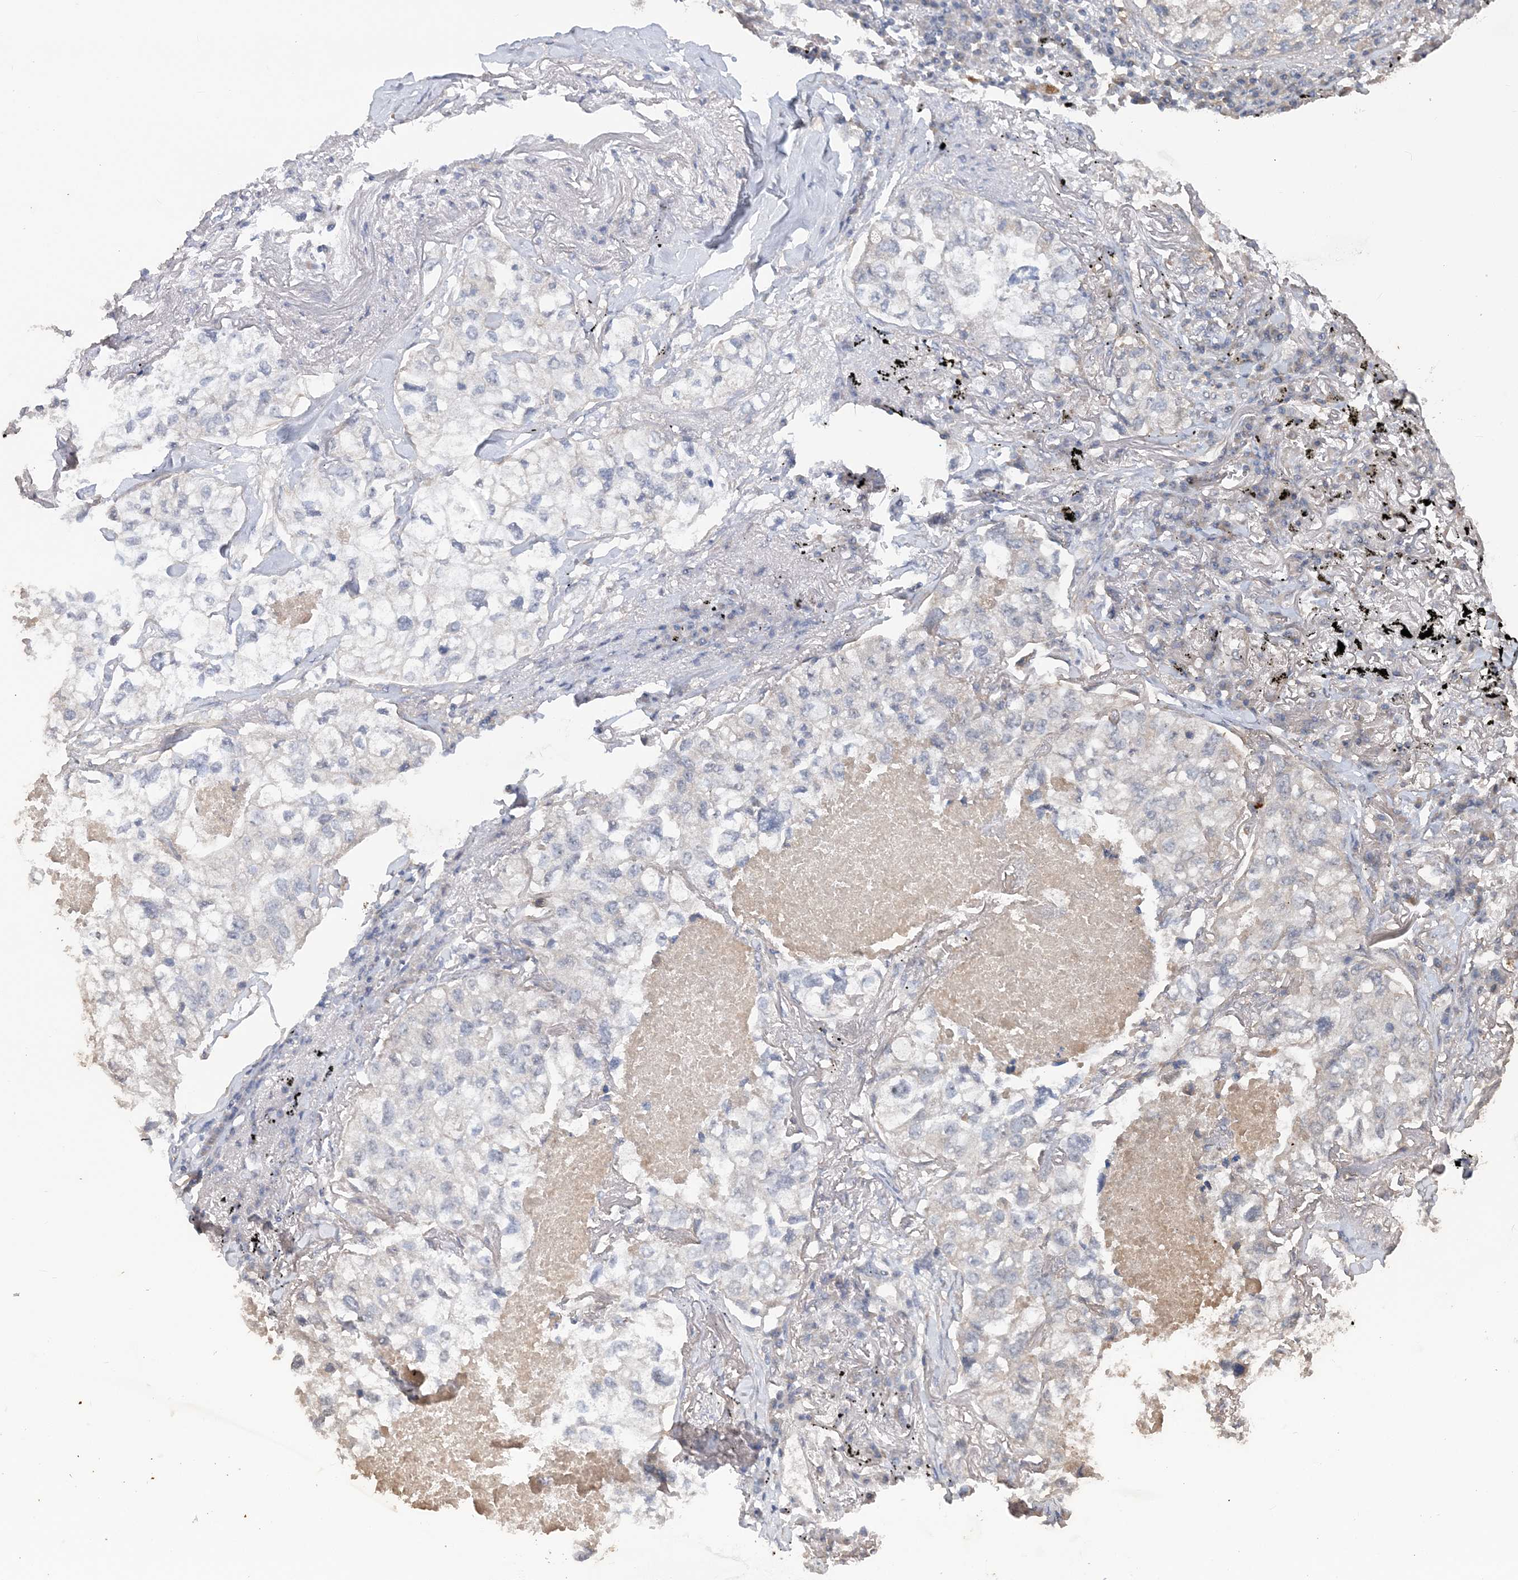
{"staining": {"intensity": "negative", "quantity": "none", "location": "none"}, "tissue": "lung cancer", "cell_type": "Tumor cells", "image_type": "cancer", "snomed": [{"axis": "morphology", "description": "Adenocarcinoma, NOS"}, {"axis": "topography", "description": "Lung"}], "caption": "IHC image of lung cancer stained for a protein (brown), which reveals no positivity in tumor cells.", "gene": "GRINA", "patient": {"sex": "male", "age": 65}}